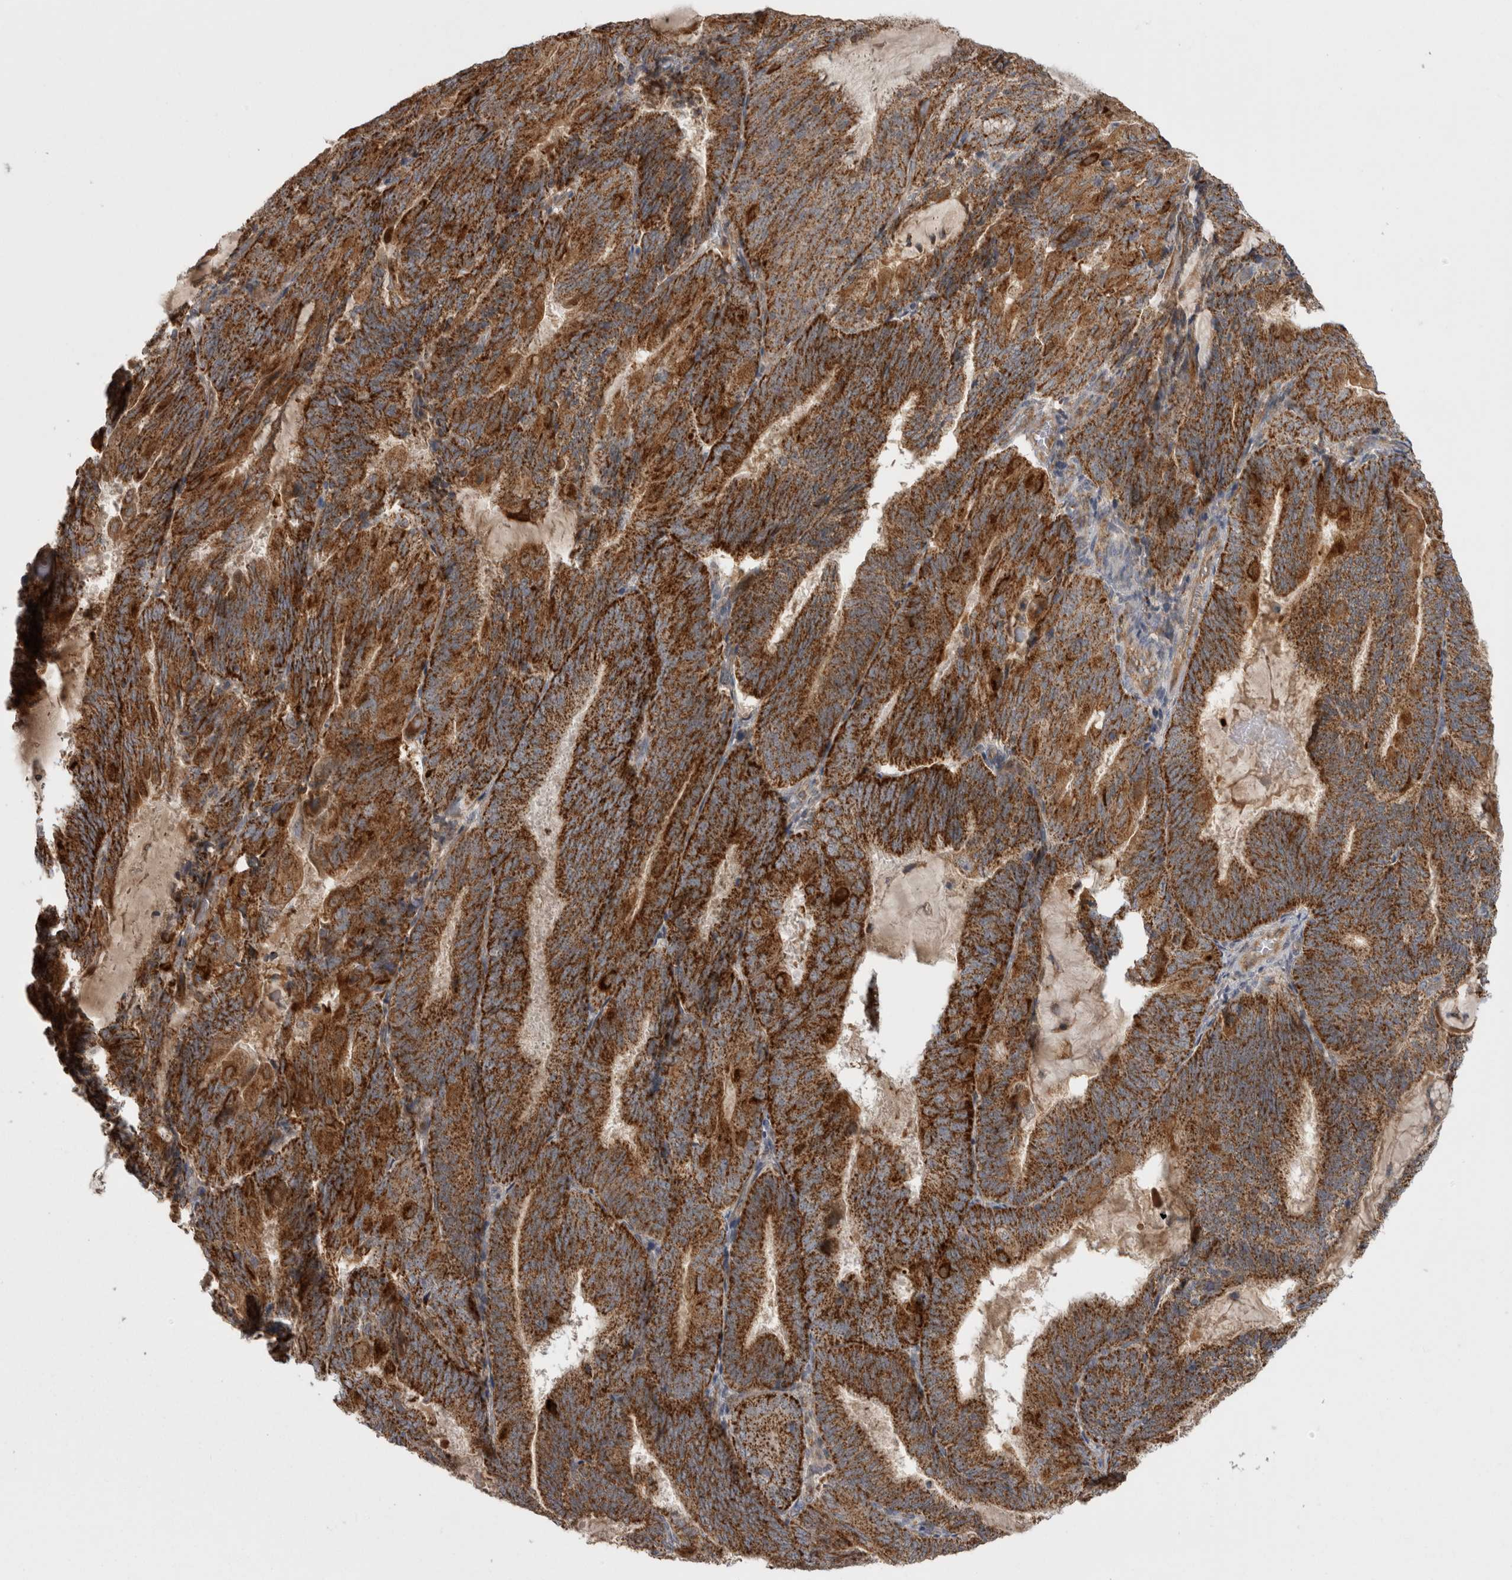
{"staining": {"intensity": "strong", "quantity": ">75%", "location": "cytoplasmic/membranous"}, "tissue": "endometrial cancer", "cell_type": "Tumor cells", "image_type": "cancer", "snomed": [{"axis": "morphology", "description": "Adenocarcinoma, NOS"}, {"axis": "topography", "description": "Endometrium"}], "caption": "An IHC photomicrograph of tumor tissue is shown. Protein staining in brown labels strong cytoplasmic/membranous positivity in endometrial cancer (adenocarcinoma) within tumor cells.", "gene": "DARS2", "patient": {"sex": "female", "age": 81}}